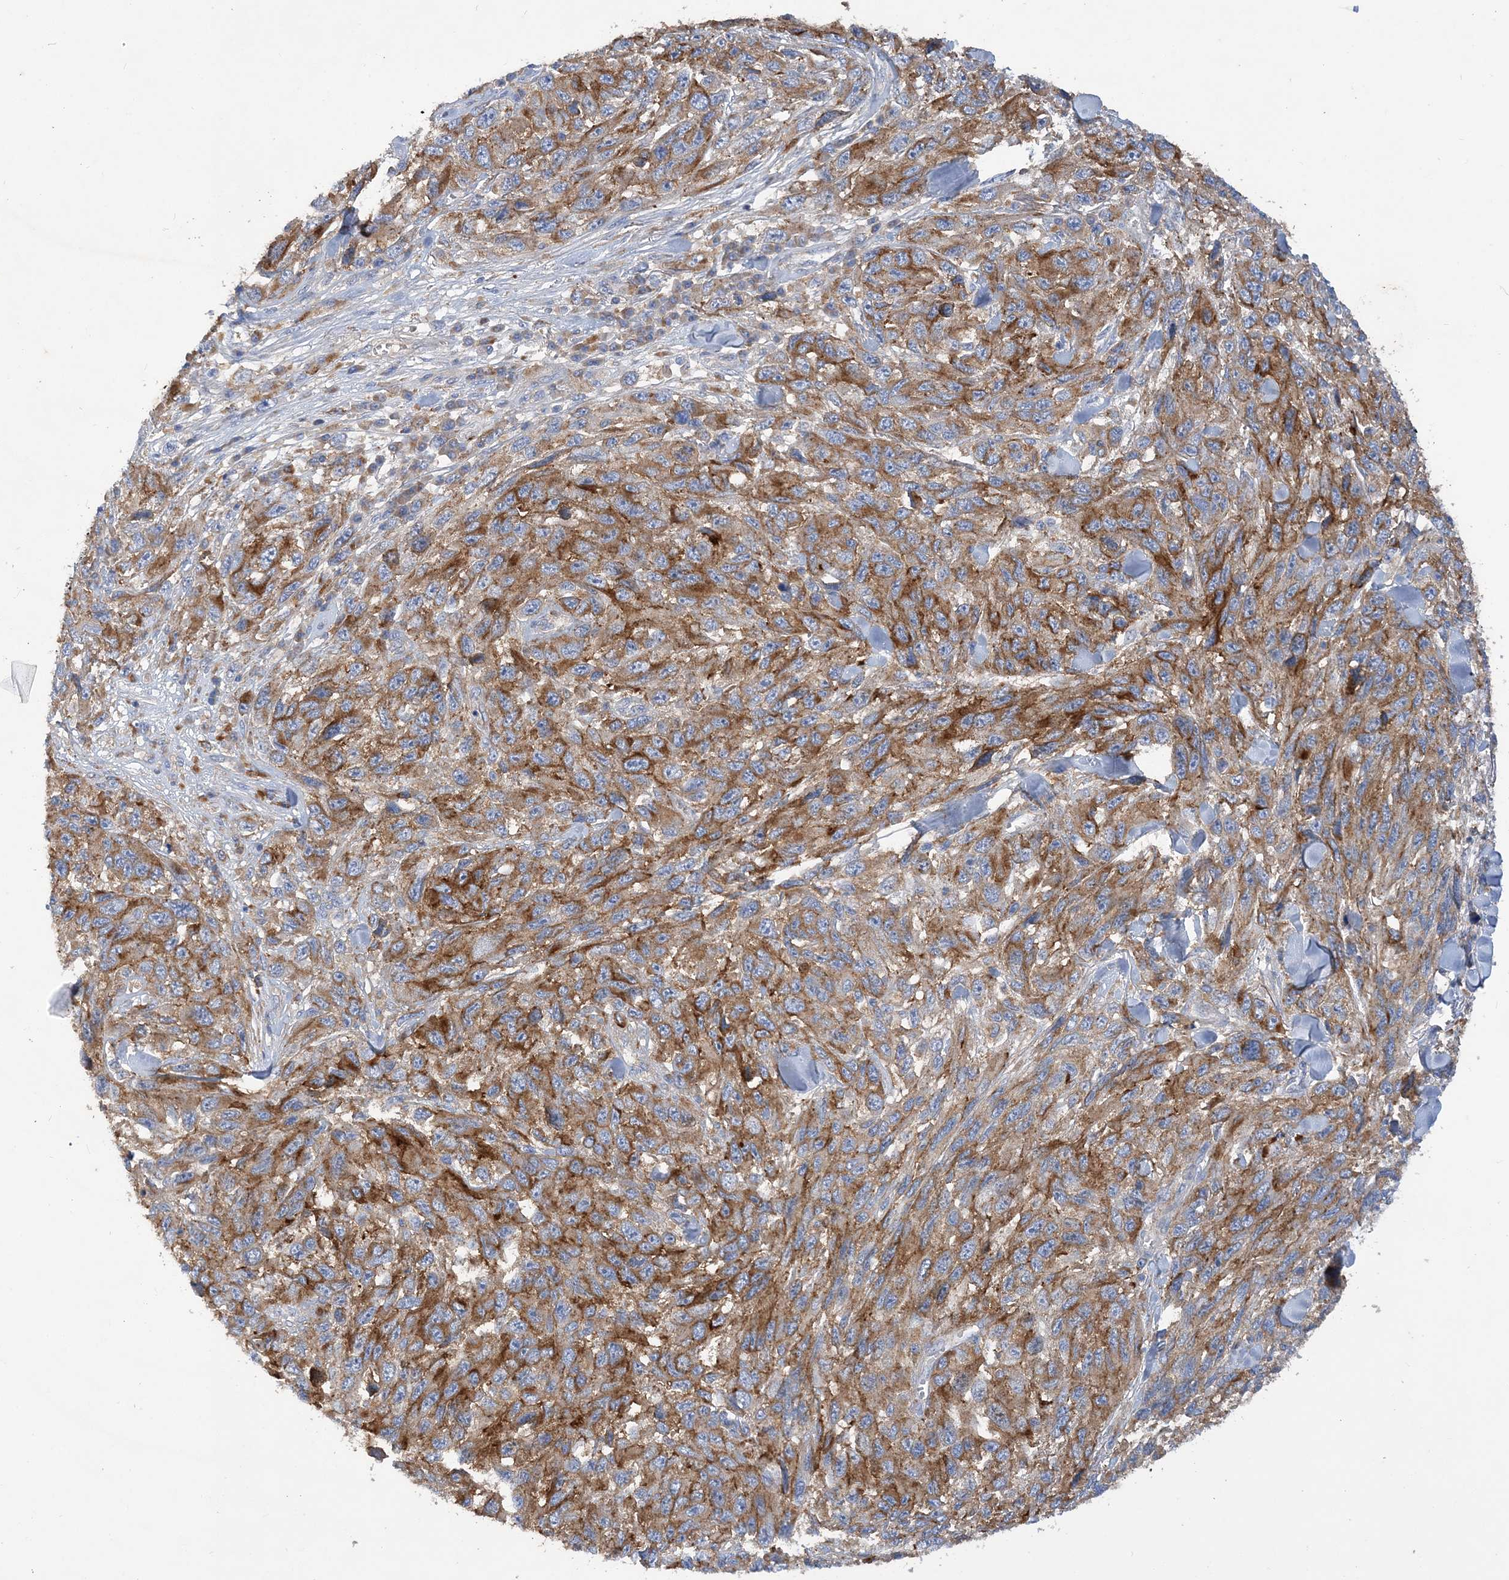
{"staining": {"intensity": "moderate", "quantity": ">75%", "location": "cytoplasmic/membranous"}, "tissue": "melanoma", "cell_type": "Tumor cells", "image_type": "cancer", "snomed": [{"axis": "morphology", "description": "Malignant melanoma, NOS"}, {"axis": "topography", "description": "Skin"}], "caption": "Moderate cytoplasmic/membranous staining for a protein is appreciated in about >75% of tumor cells of malignant melanoma using immunohistochemistry.", "gene": "GRINA", "patient": {"sex": "female", "age": 96}}